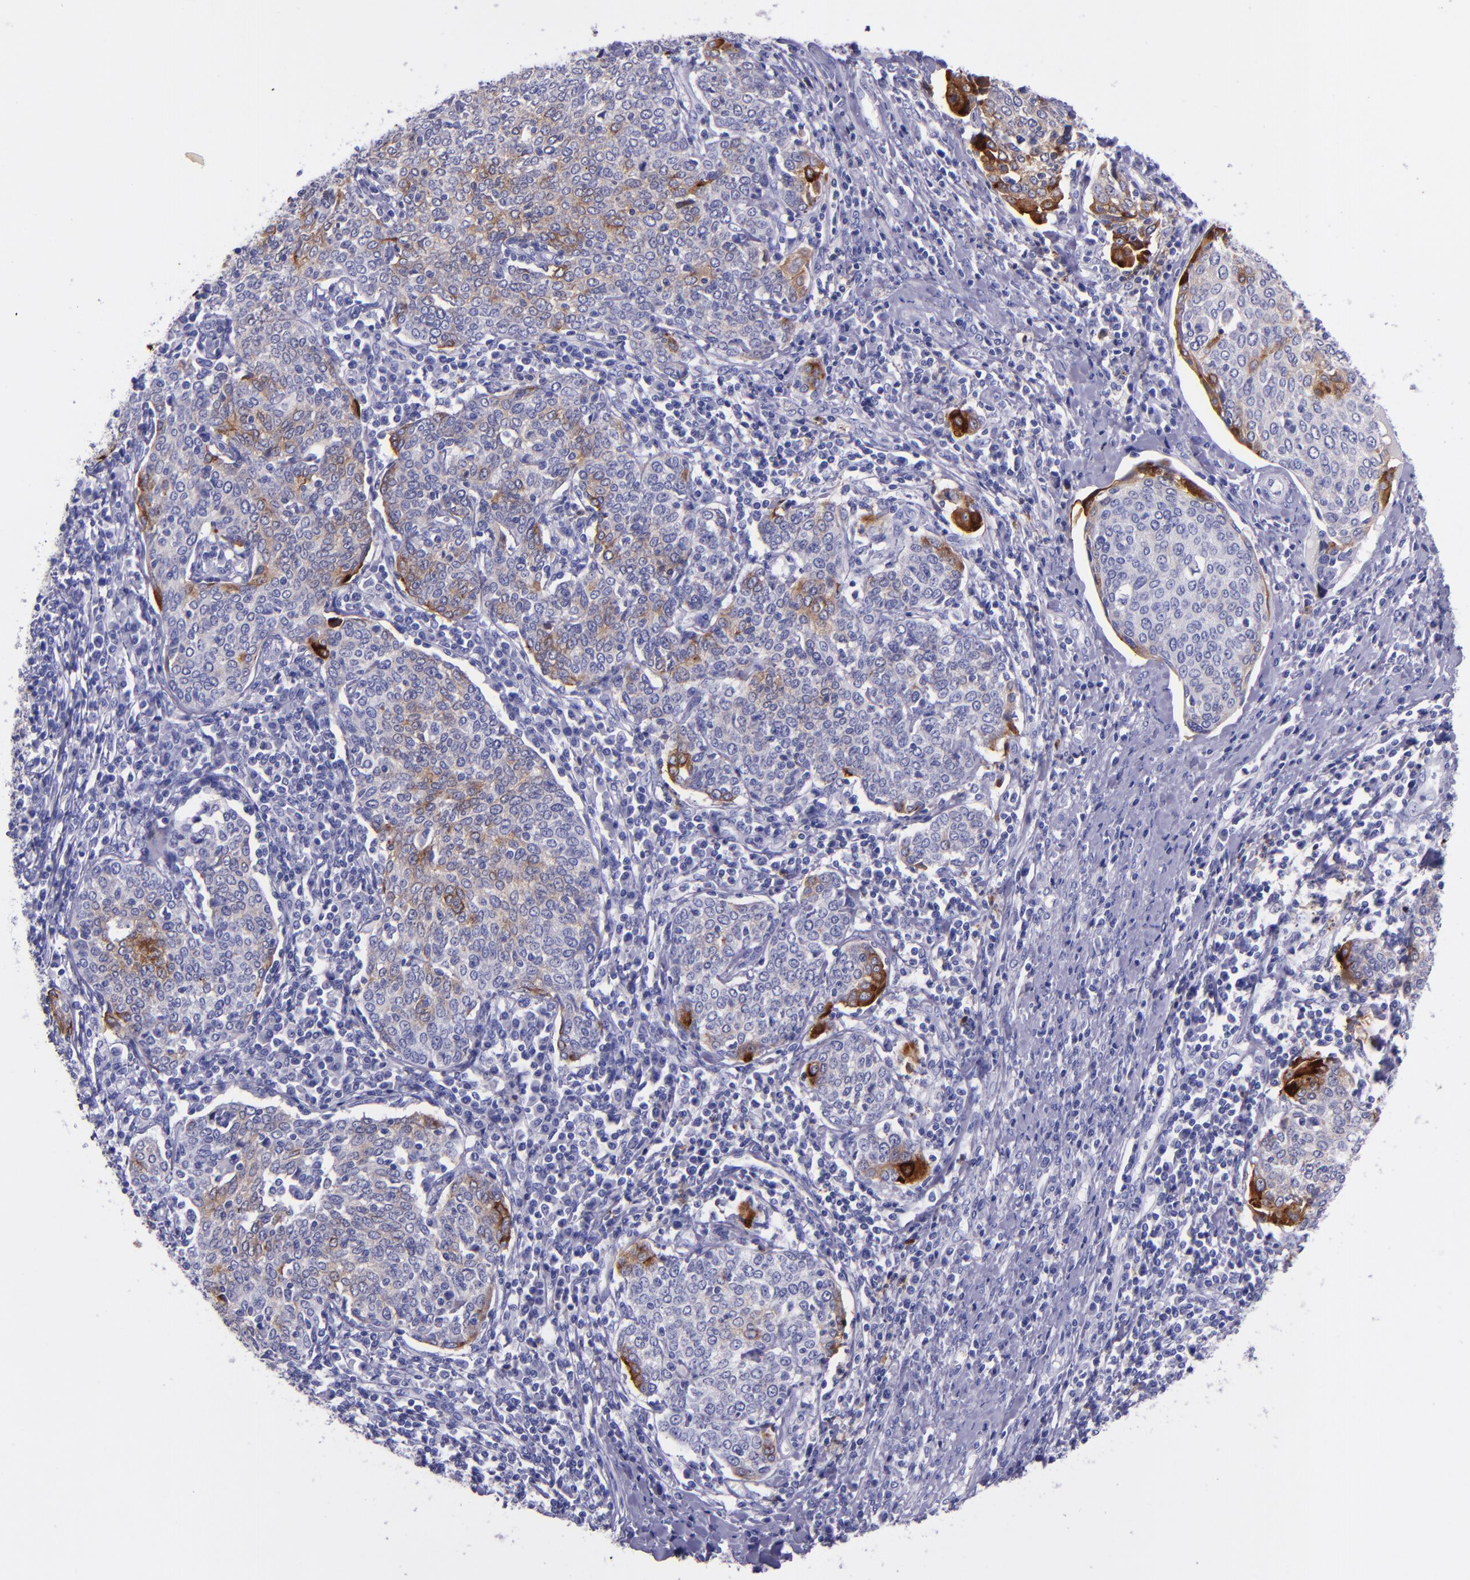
{"staining": {"intensity": "moderate", "quantity": "<25%", "location": "cytoplasmic/membranous"}, "tissue": "cervical cancer", "cell_type": "Tumor cells", "image_type": "cancer", "snomed": [{"axis": "morphology", "description": "Squamous cell carcinoma, NOS"}, {"axis": "topography", "description": "Cervix"}], "caption": "Cervical cancer tissue demonstrates moderate cytoplasmic/membranous positivity in about <25% of tumor cells", "gene": "SLPI", "patient": {"sex": "female", "age": 40}}